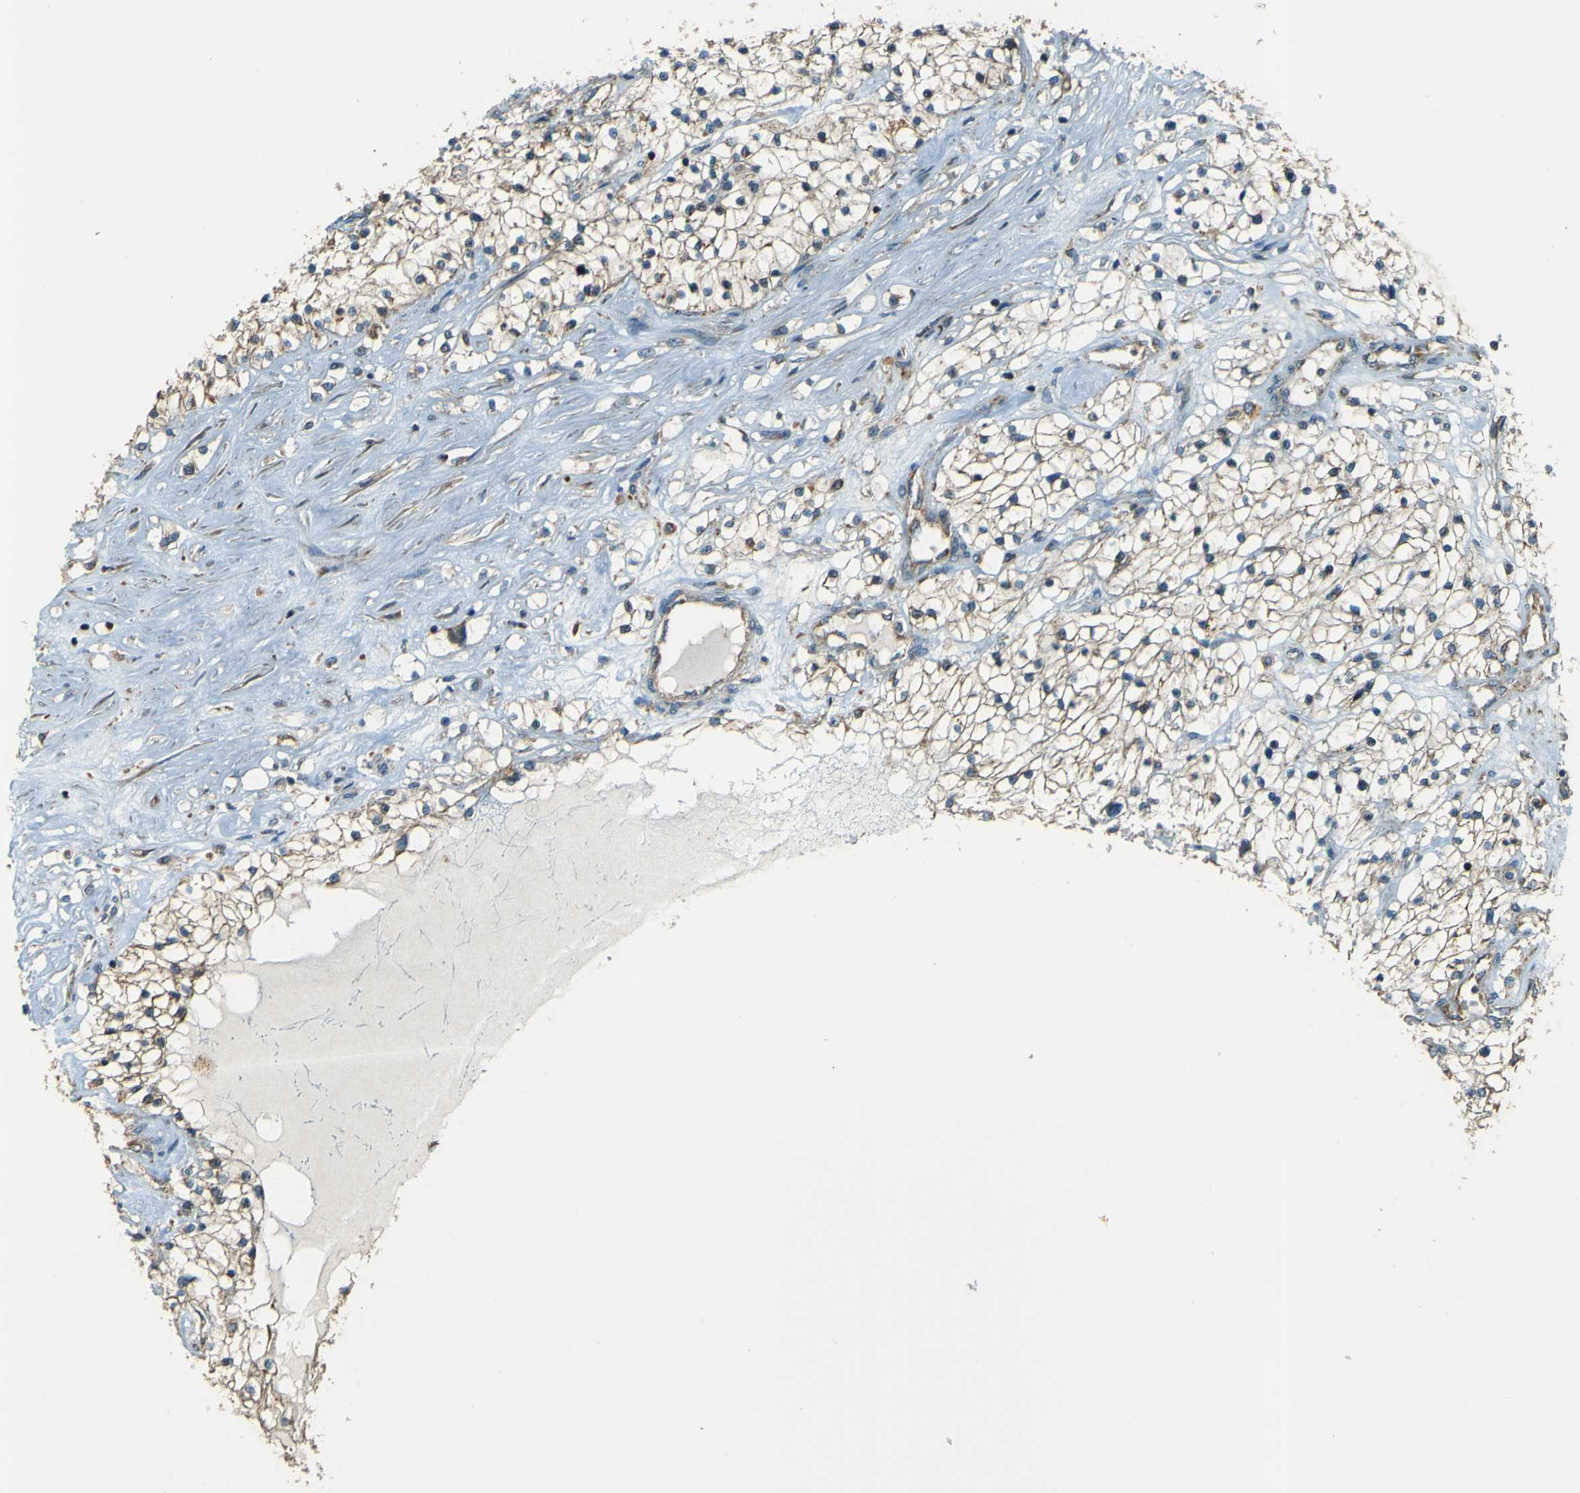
{"staining": {"intensity": "moderate", "quantity": ">75%", "location": "cytoplasmic/membranous"}, "tissue": "renal cancer", "cell_type": "Tumor cells", "image_type": "cancer", "snomed": [{"axis": "morphology", "description": "Adenocarcinoma, NOS"}, {"axis": "topography", "description": "Kidney"}], "caption": "Renal adenocarcinoma stained for a protein (brown) shows moderate cytoplasmic/membranous positive expression in approximately >75% of tumor cells.", "gene": "DNAJC5", "patient": {"sex": "male", "age": 68}}